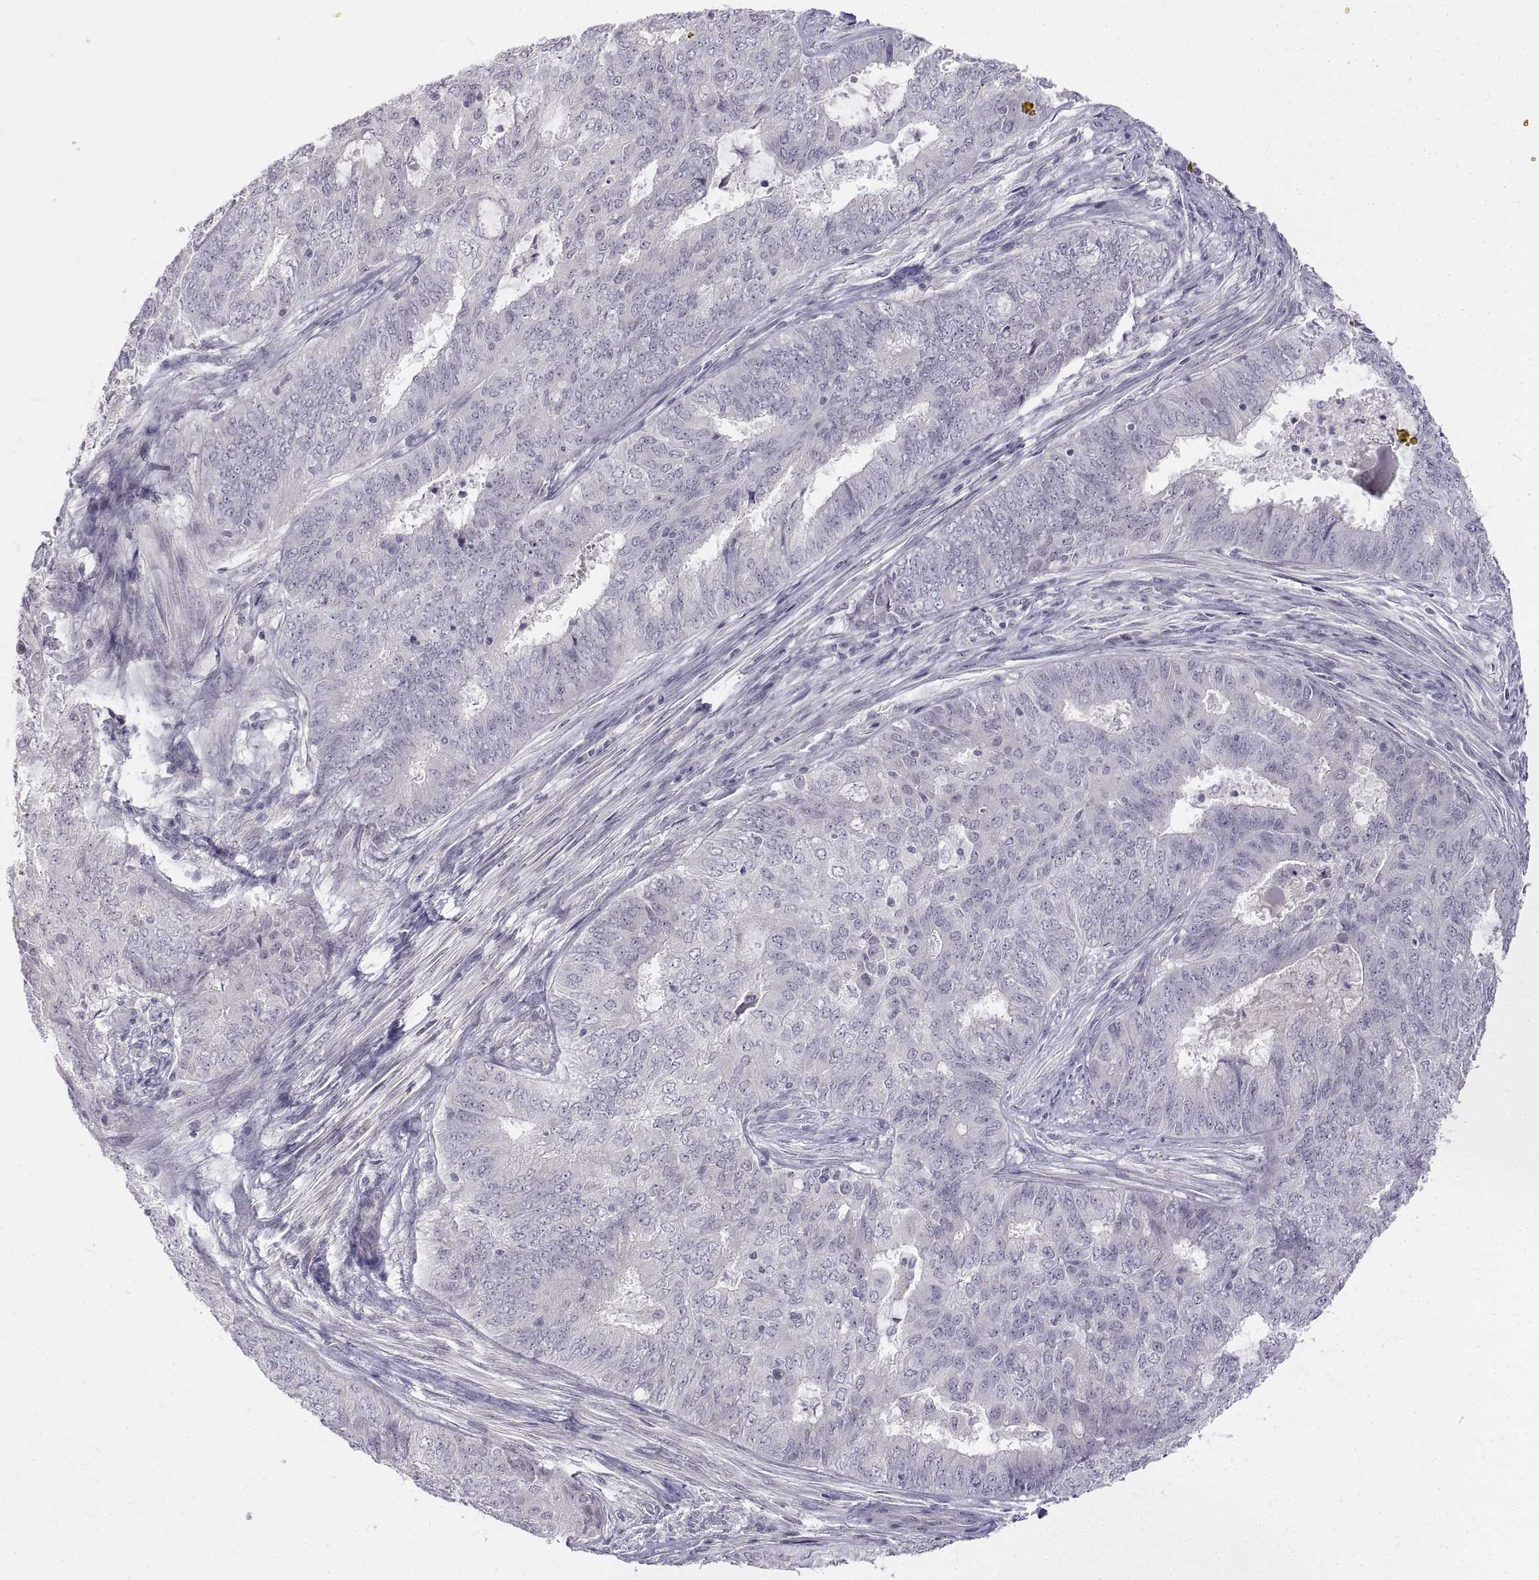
{"staining": {"intensity": "negative", "quantity": "none", "location": "none"}, "tissue": "endometrial cancer", "cell_type": "Tumor cells", "image_type": "cancer", "snomed": [{"axis": "morphology", "description": "Adenocarcinoma, NOS"}, {"axis": "topography", "description": "Endometrium"}], "caption": "Tumor cells show no significant positivity in adenocarcinoma (endometrial).", "gene": "ANO2", "patient": {"sex": "female", "age": 62}}